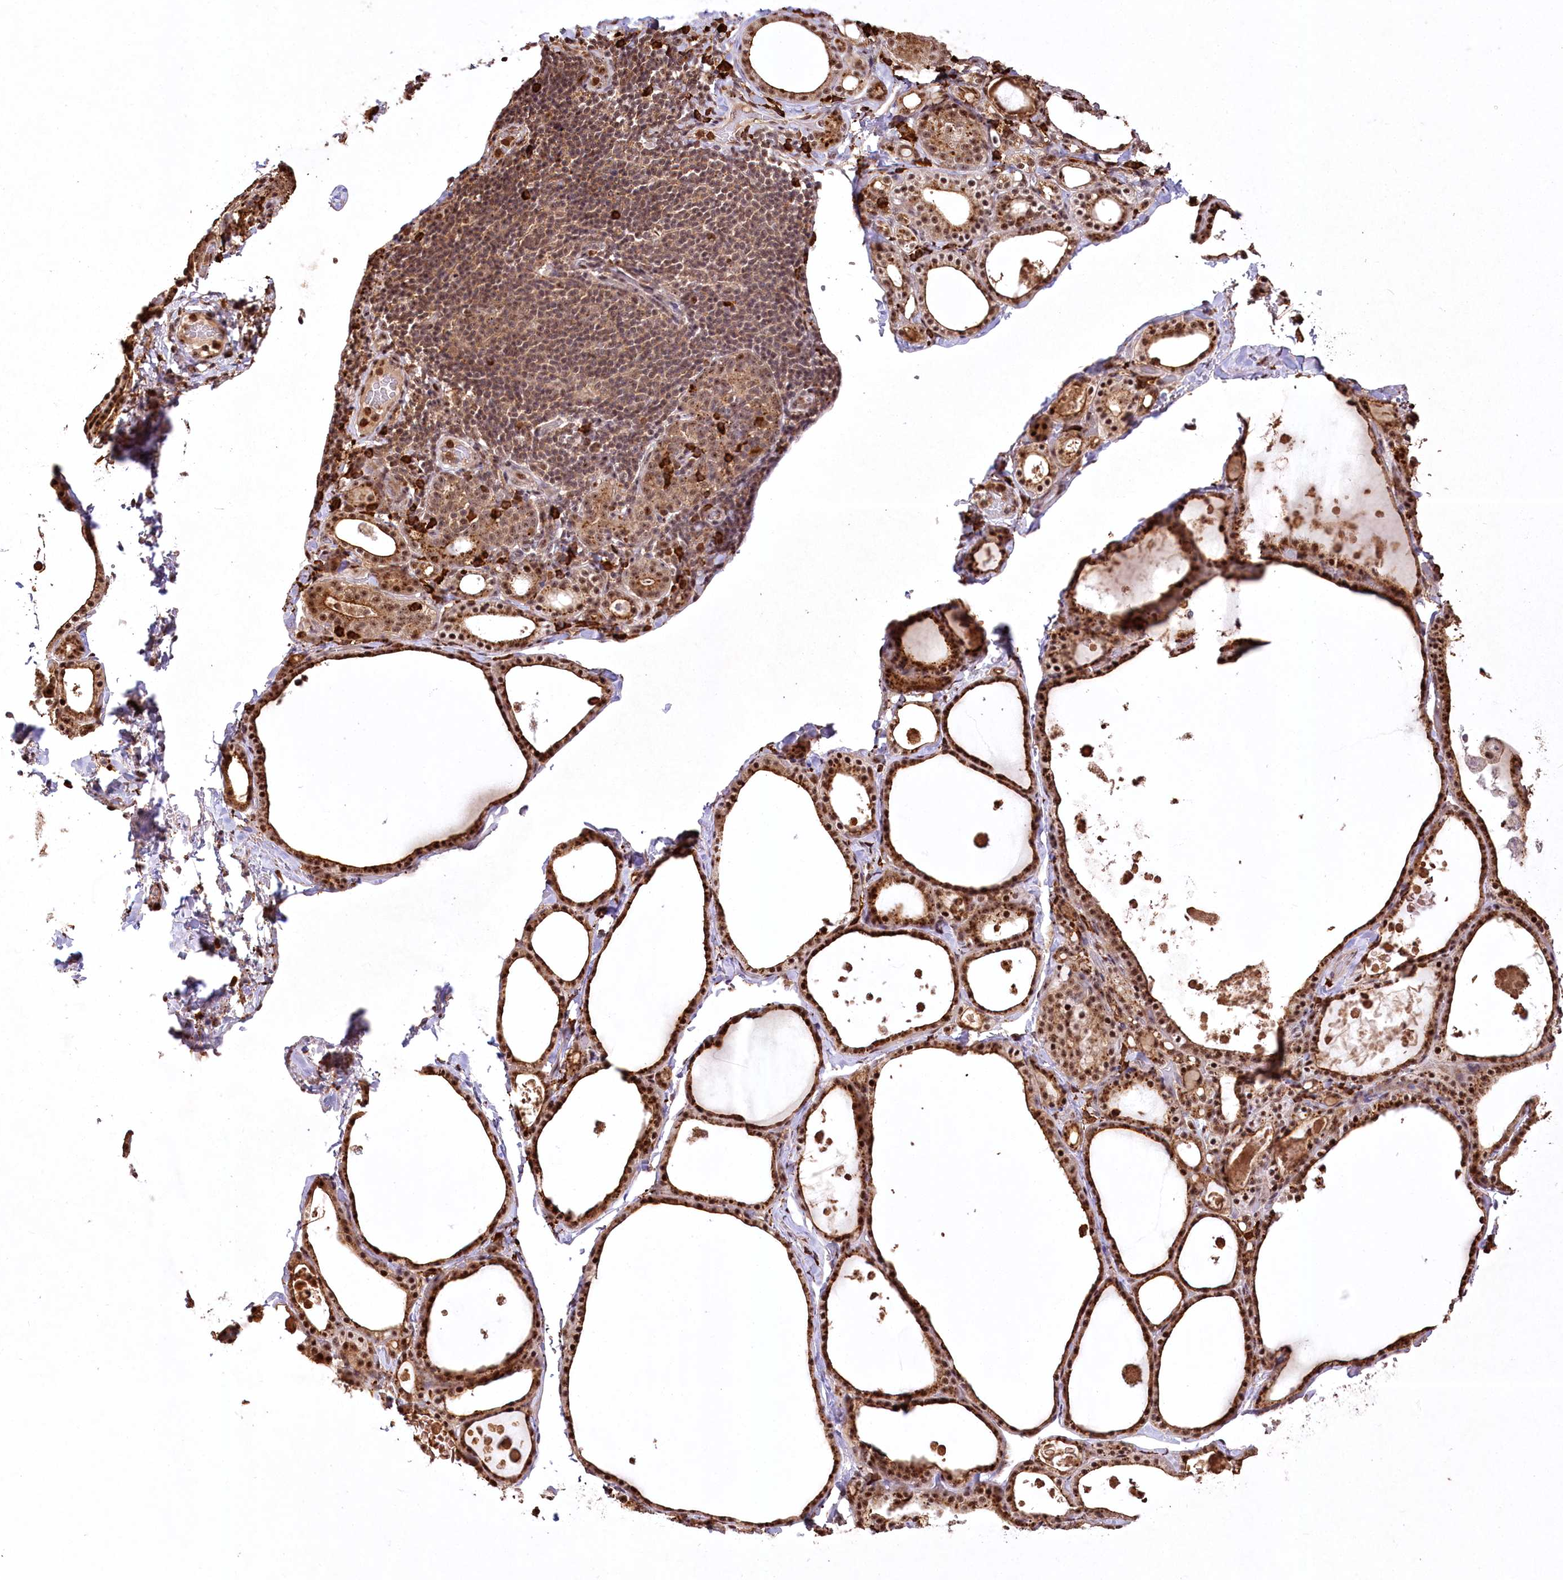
{"staining": {"intensity": "moderate", "quantity": ">75%", "location": "cytoplasmic/membranous,nuclear"}, "tissue": "thyroid gland", "cell_type": "Glandular cells", "image_type": "normal", "snomed": [{"axis": "morphology", "description": "Normal tissue, NOS"}, {"axis": "topography", "description": "Thyroid gland"}], "caption": "Immunohistochemistry photomicrograph of benign thyroid gland: human thyroid gland stained using immunohistochemistry demonstrates medium levels of moderate protein expression localized specifically in the cytoplasmic/membranous,nuclear of glandular cells, appearing as a cytoplasmic/membranous,nuclear brown color.", "gene": "PYROXD1", "patient": {"sex": "male", "age": 56}}